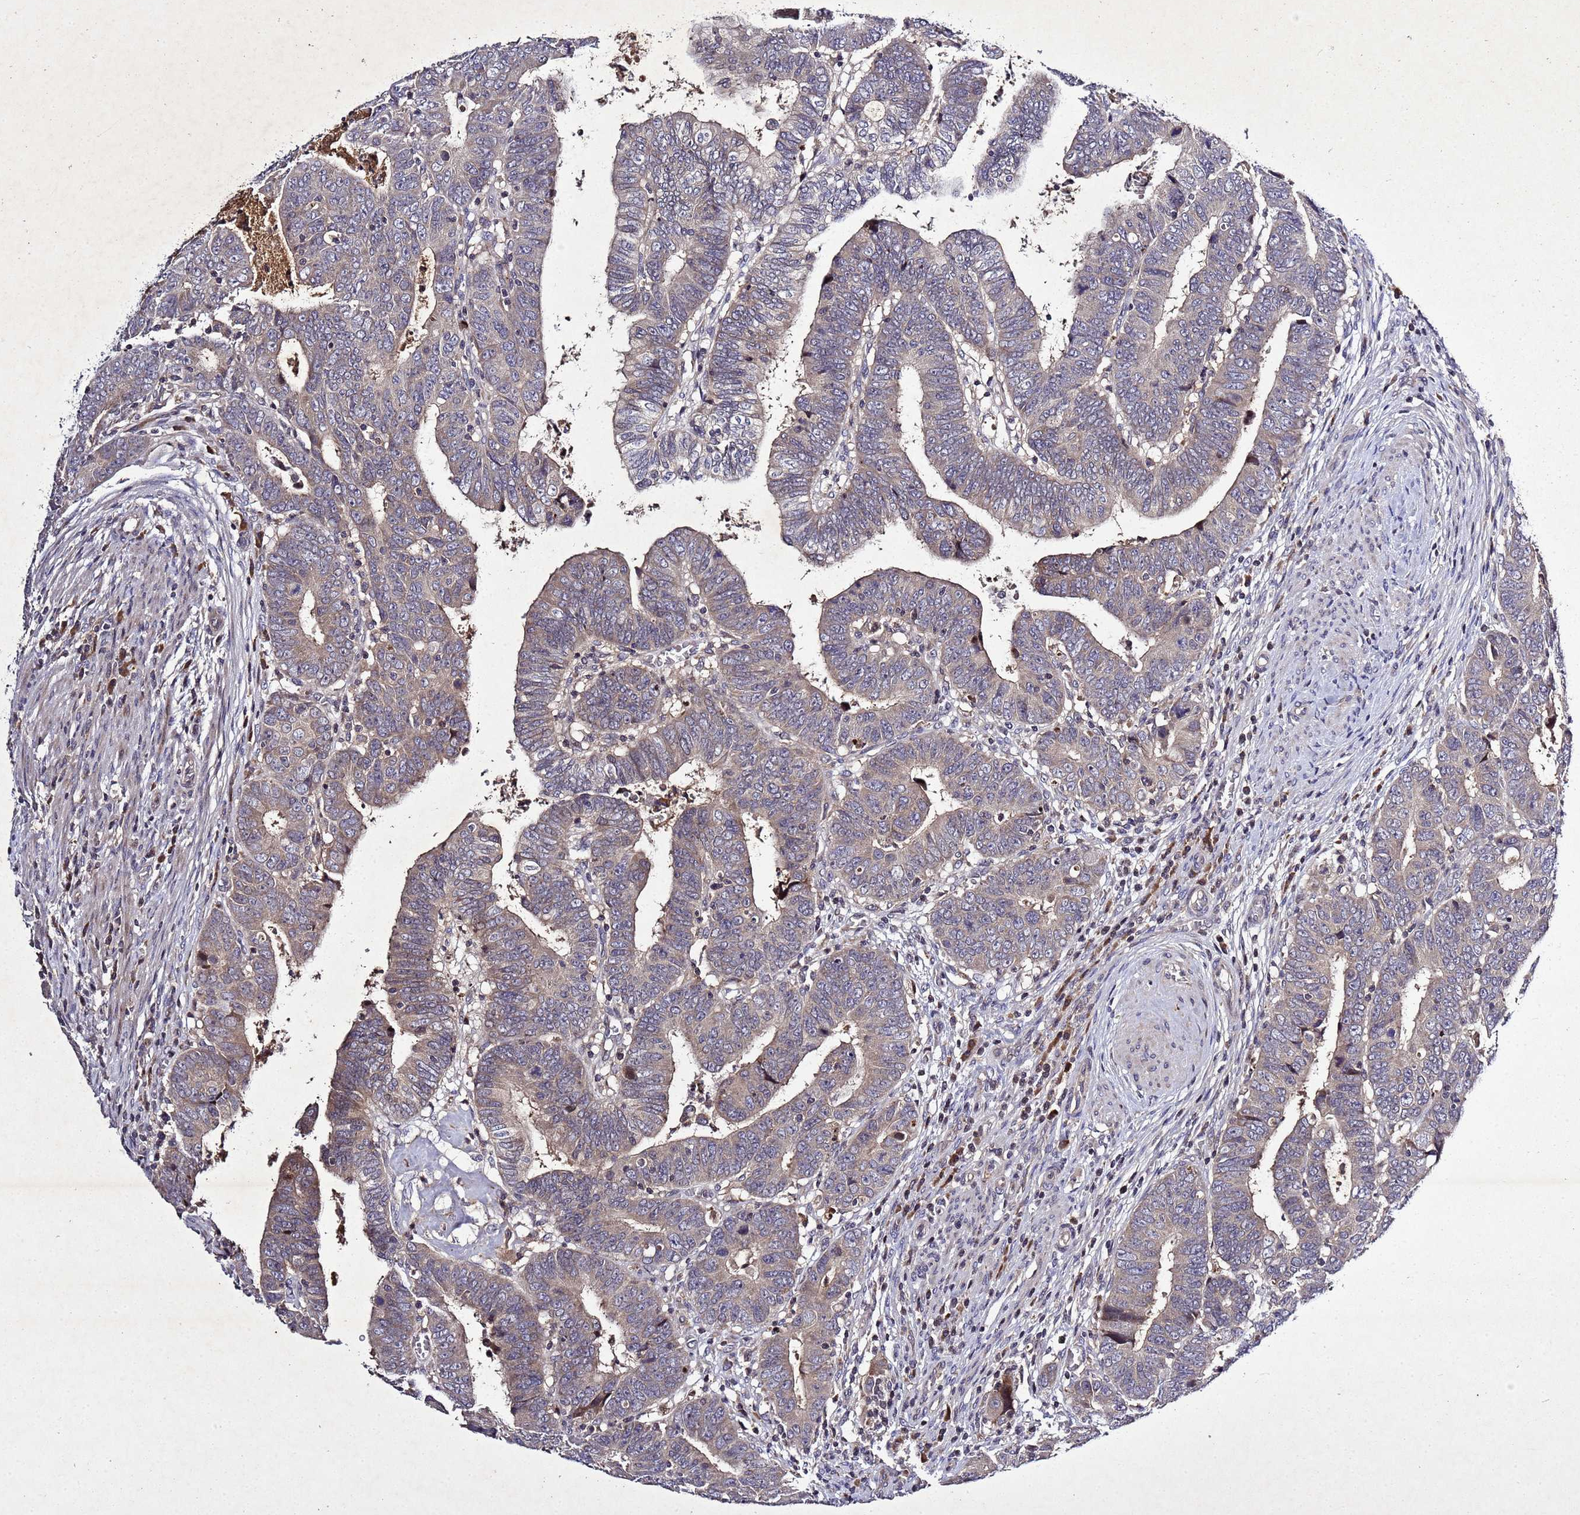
{"staining": {"intensity": "weak", "quantity": "25%-75%", "location": "cytoplasmic/membranous"}, "tissue": "colorectal cancer", "cell_type": "Tumor cells", "image_type": "cancer", "snomed": [{"axis": "morphology", "description": "Normal tissue, NOS"}, {"axis": "morphology", "description": "Adenocarcinoma, NOS"}, {"axis": "topography", "description": "Rectum"}], "caption": "Protein expression analysis of colorectal cancer (adenocarcinoma) demonstrates weak cytoplasmic/membranous positivity in about 25%-75% of tumor cells.", "gene": "SV2B", "patient": {"sex": "female", "age": 65}}